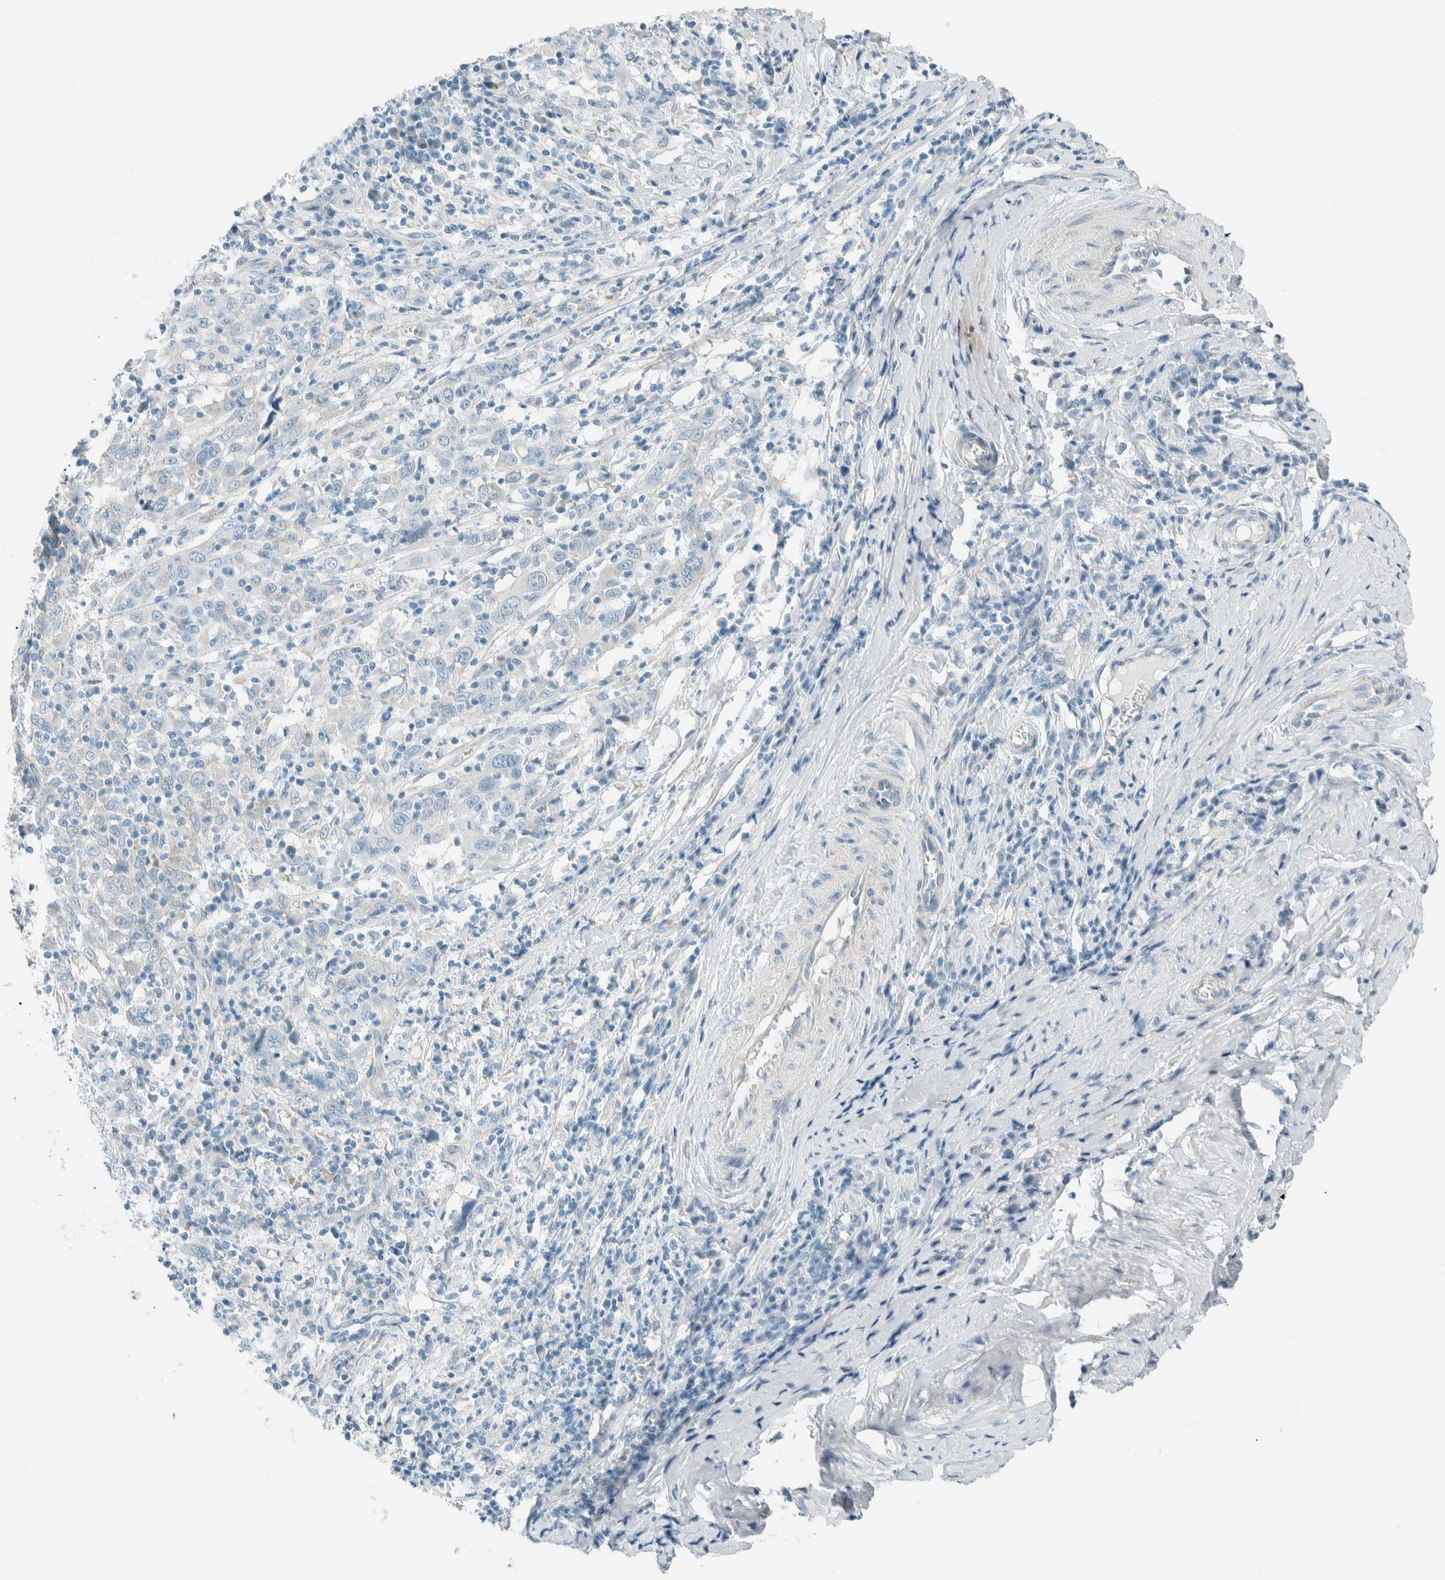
{"staining": {"intensity": "negative", "quantity": "none", "location": "none"}, "tissue": "cervical cancer", "cell_type": "Tumor cells", "image_type": "cancer", "snomed": [{"axis": "morphology", "description": "Squamous cell carcinoma, NOS"}, {"axis": "topography", "description": "Cervix"}], "caption": "Immunohistochemistry of cervical cancer (squamous cell carcinoma) displays no expression in tumor cells.", "gene": "ALDH7A1", "patient": {"sex": "female", "age": 46}}